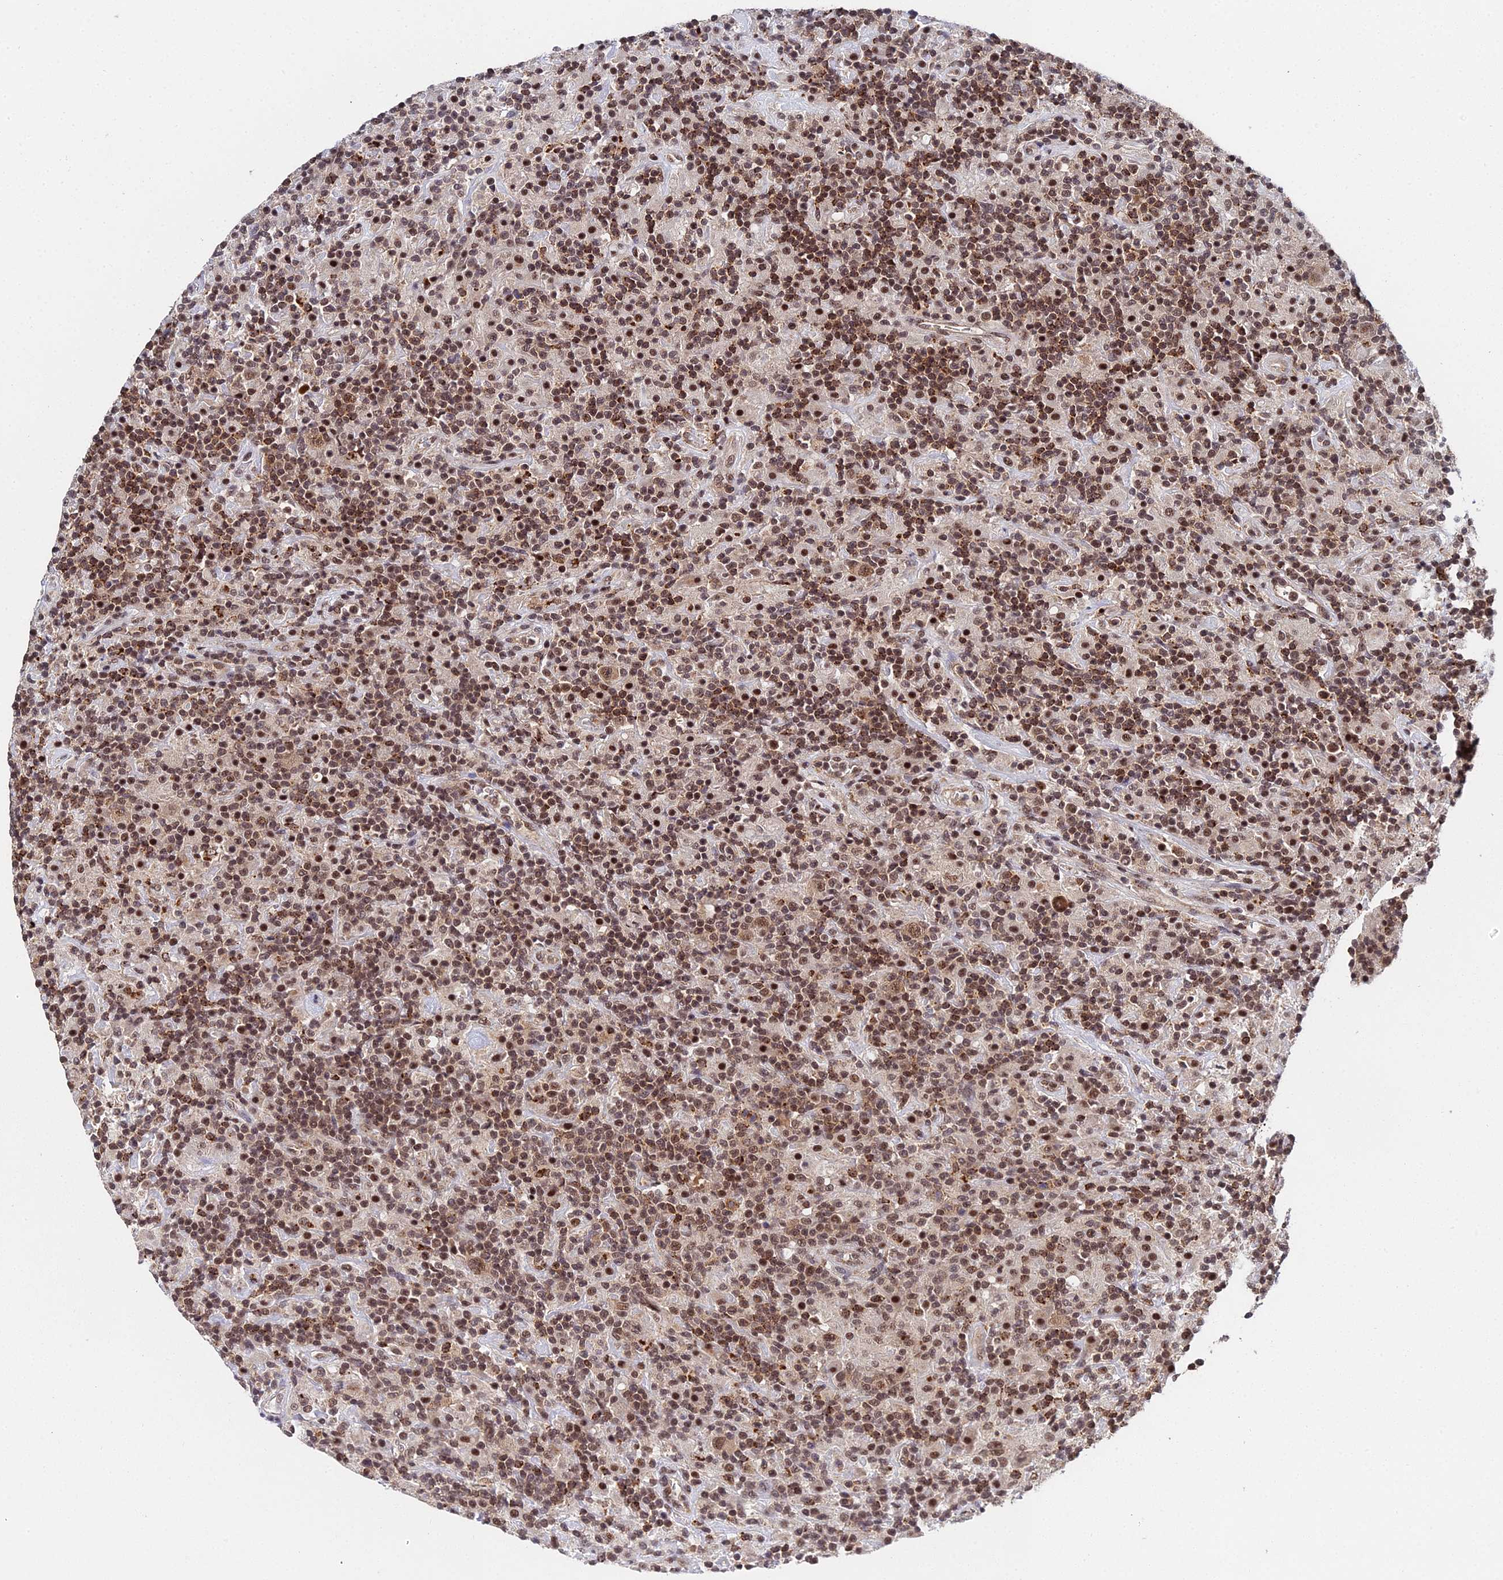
{"staining": {"intensity": "moderate", "quantity": ">75%", "location": "nuclear"}, "tissue": "lymphoma", "cell_type": "Tumor cells", "image_type": "cancer", "snomed": [{"axis": "morphology", "description": "Hodgkin's disease, NOS"}, {"axis": "topography", "description": "Lymph node"}], "caption": "Protein expression analysis of lymphoma exhibits moderate nuclear expression in about >75% of tumor cells.", "gene": "MAGOHB", "patient": {"sex": "male", "age": 70}}